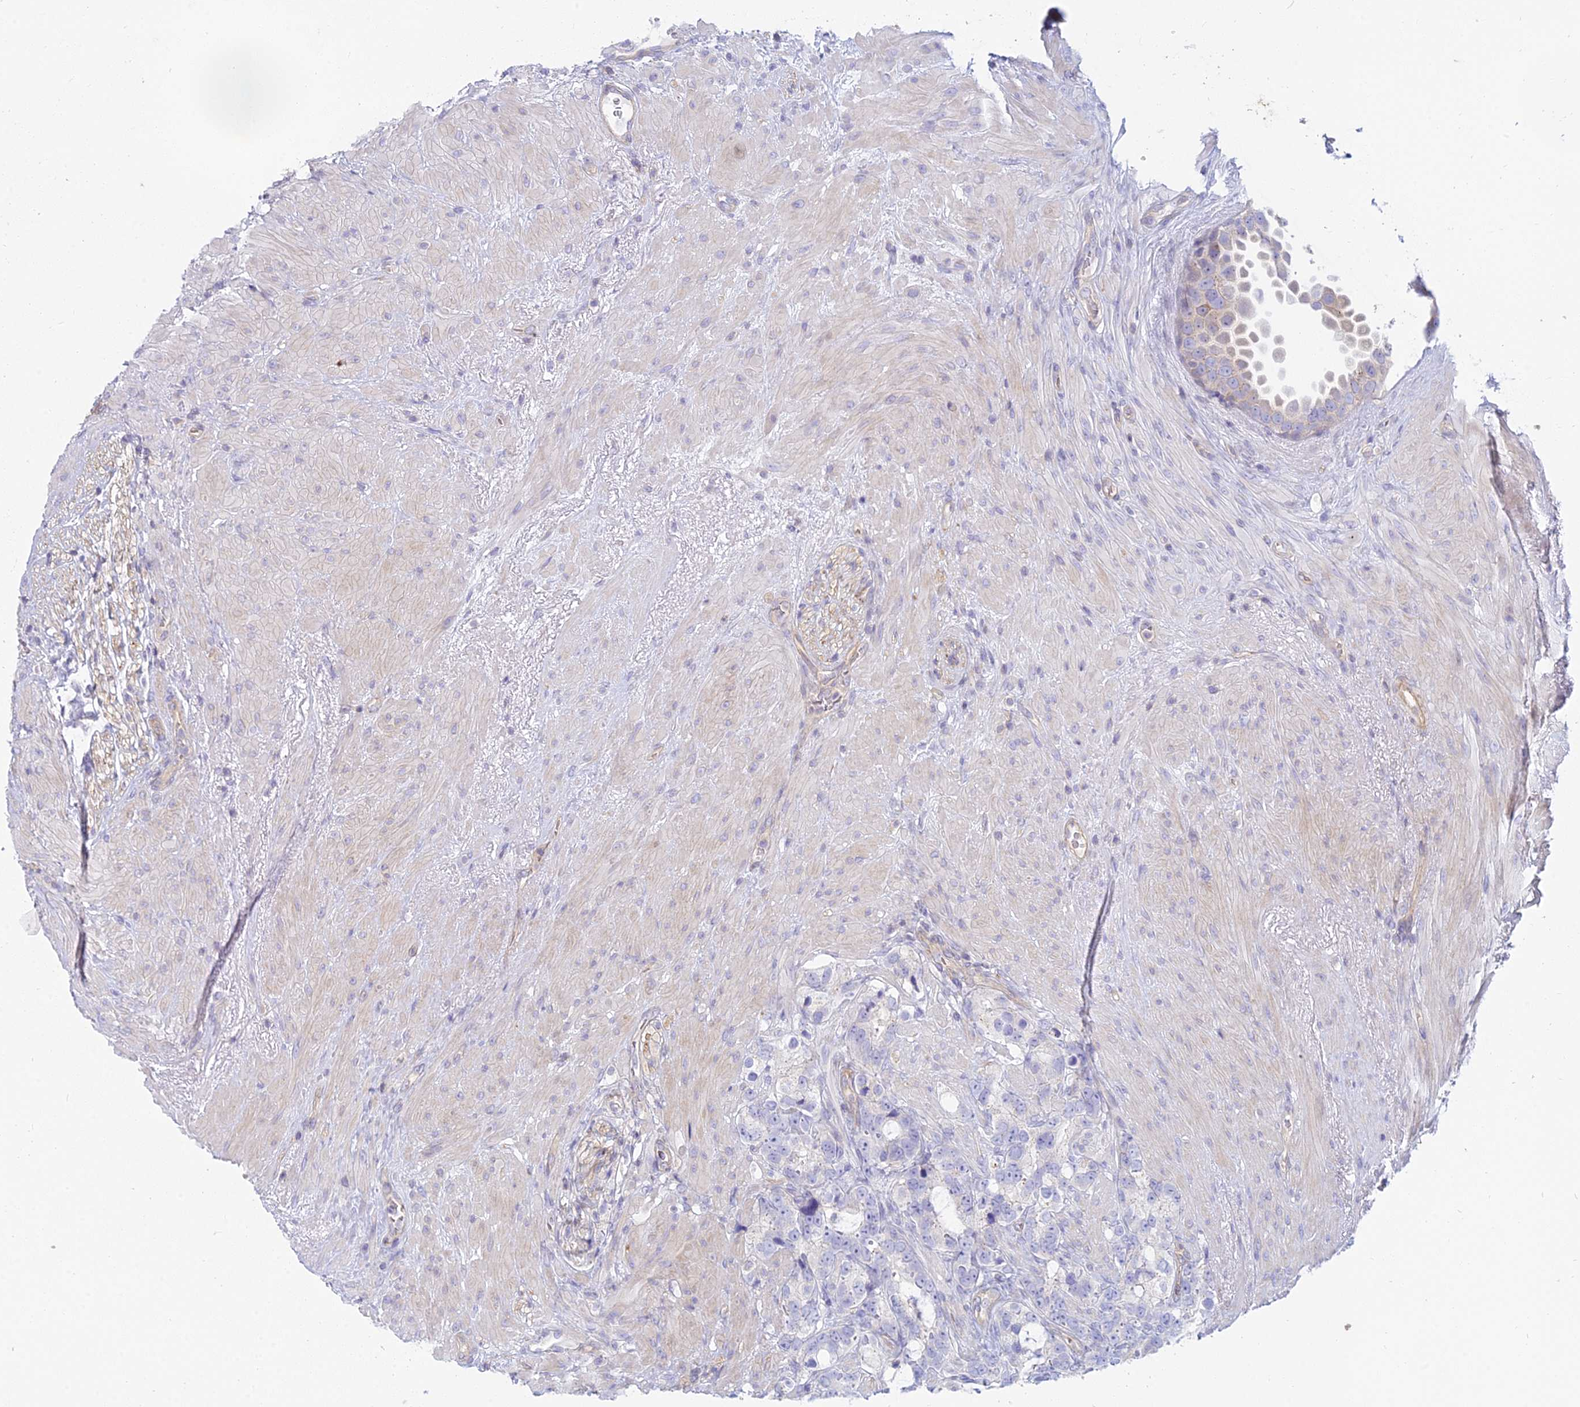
{"staining": {"intensity": "negative", "quantity": "none", "location": "none"}, "tissue": "prostate cancer", "cell_type": "Tumor cells", "image_type": "cancer", "snomed": [{"axis": "morphology", "description": "Adenocarcinoma, High grade"}, {"axis": "topography", "description": "Prostate"}], "caption": "Tumor cells are negative for brown protein staining in prostate cancer.", "gene": "SMIM24", "patient": {"sex": "male", "age": 74}}